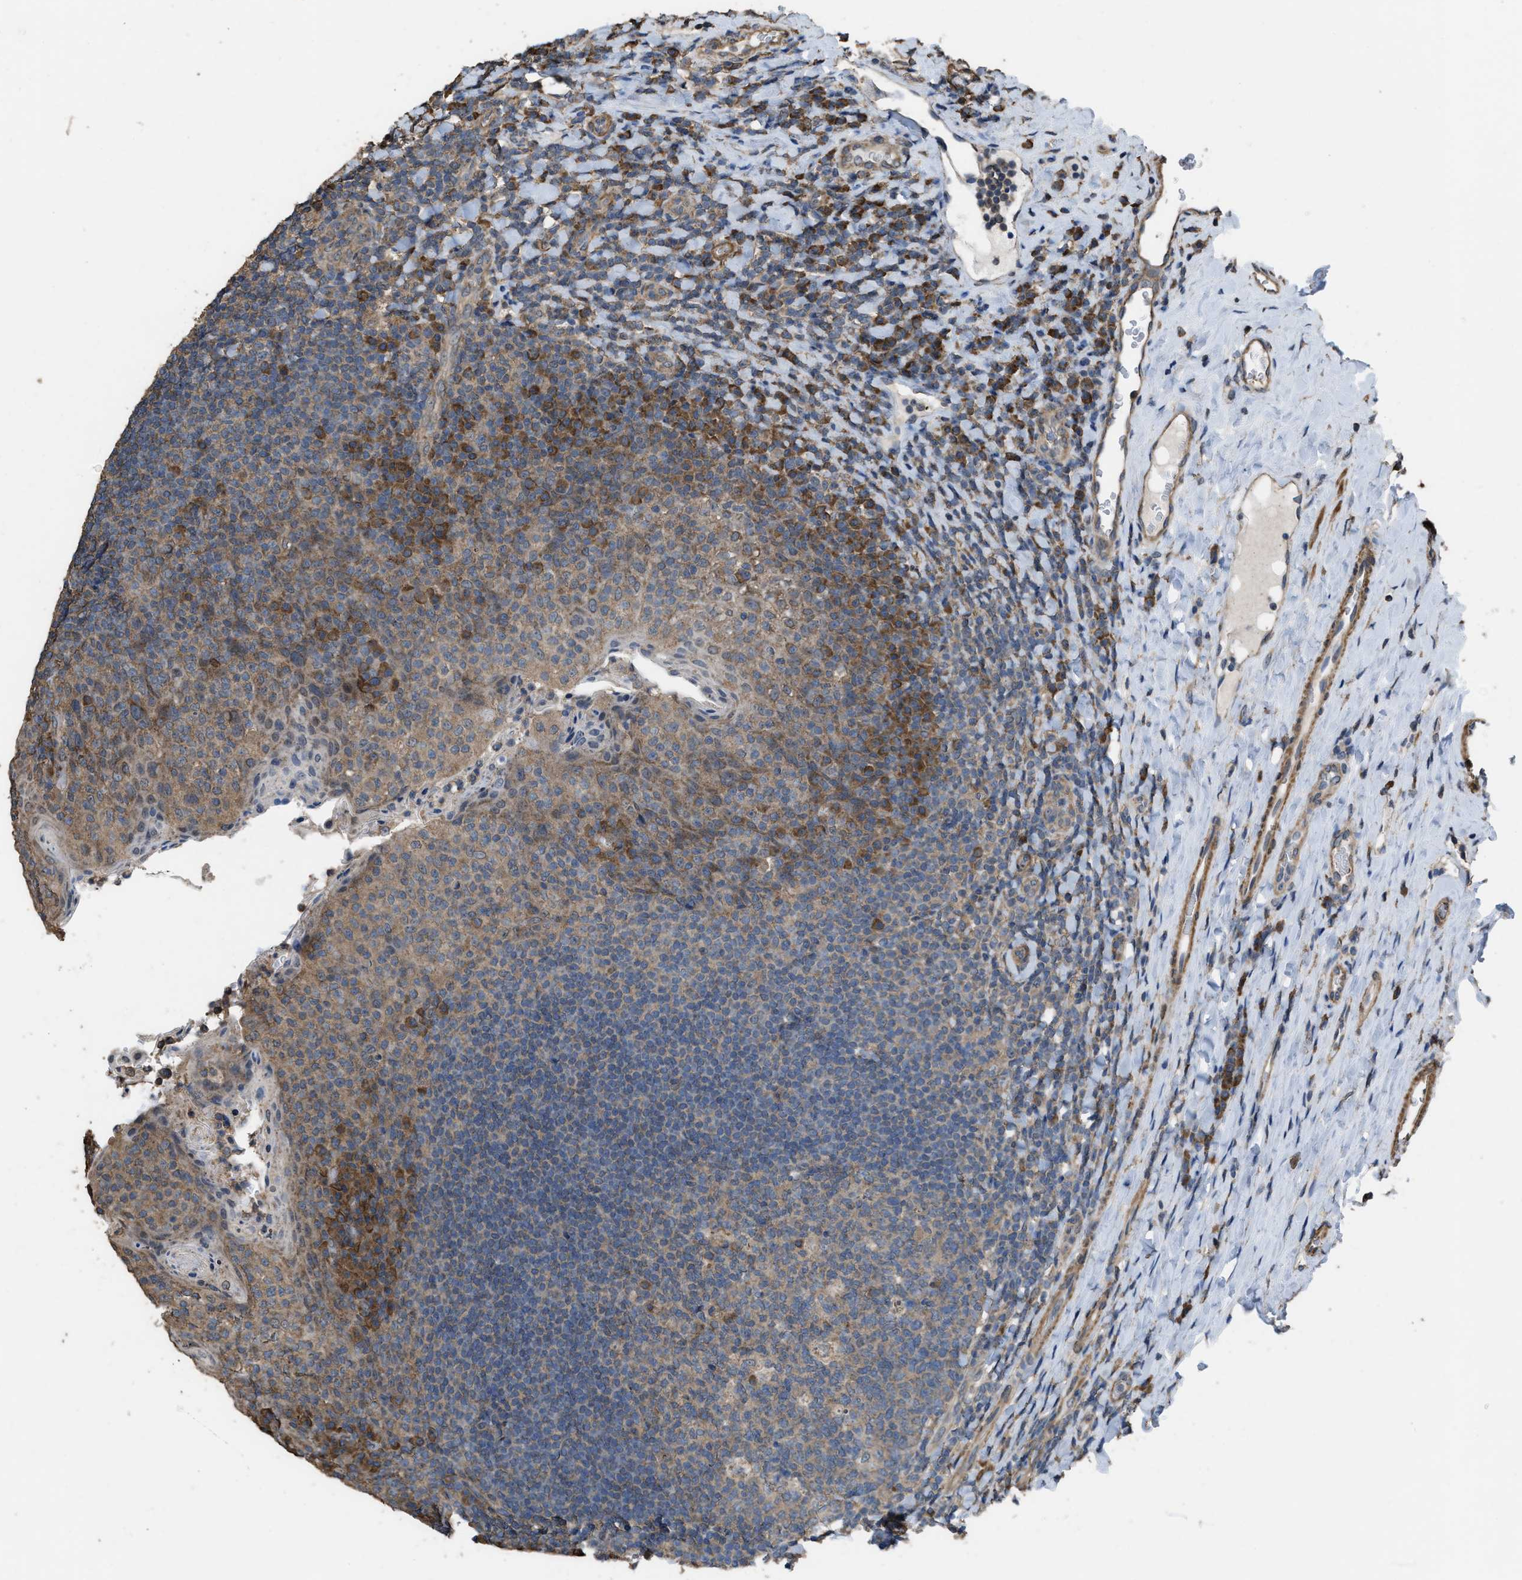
{"staining": {"intensity": "weak", "quantity": "25%-75%", "location": "cytoplasmic/membranous"}, "tissue": "tonsil", "cell_type": "Germinal center cells", "image_type": "normal", "snomed": [{"axis": "morphology", "description": "Normal tissue, NOS"}, {"axis": "topography", "description": "Tonsil"}], "caption": "Benign tonsil was stained to show a protein in brown. There is low levels of weak cytoplasmic/membranous expression in approximately 25%-75% of germinal center cells.", "gene": "ARL6", "patient": {"sex": "male", "age": 17}}